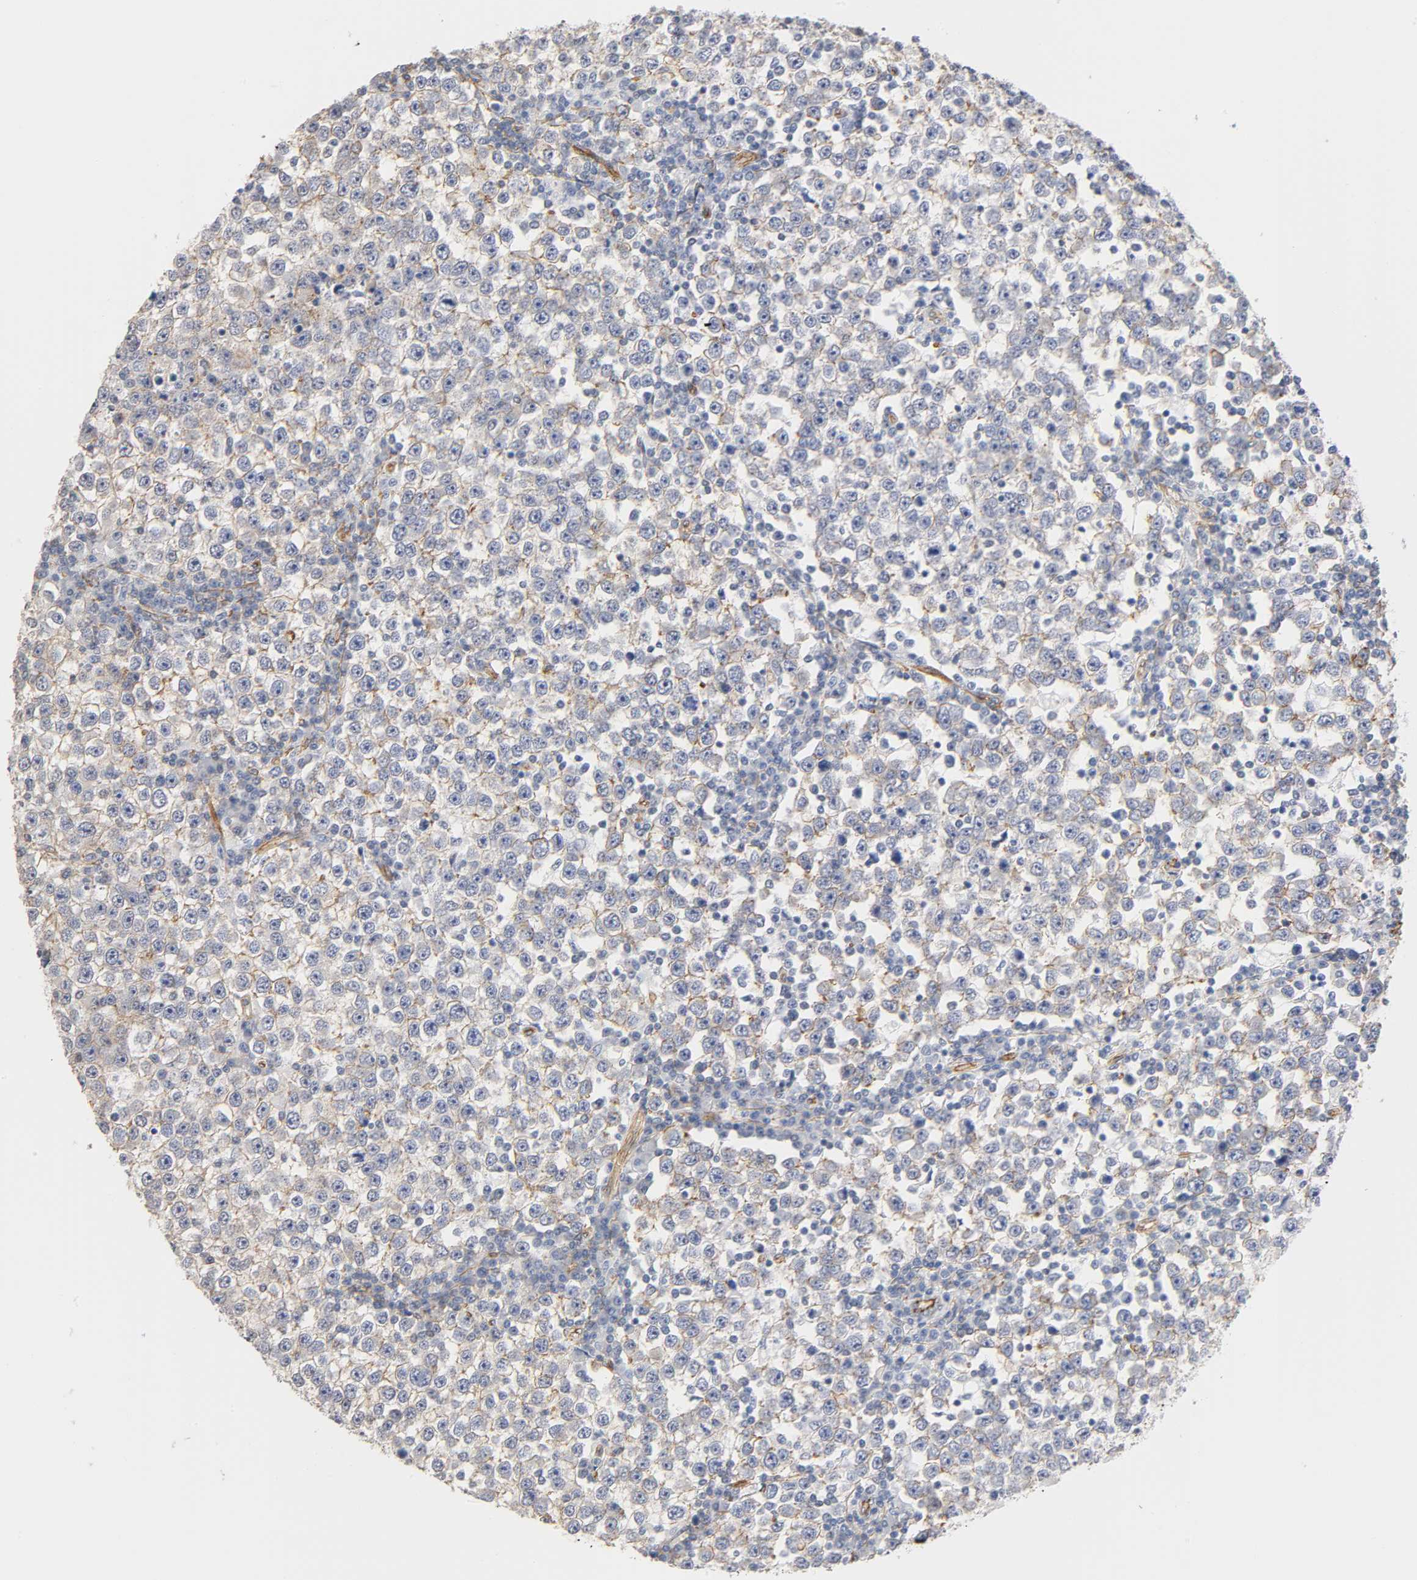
{"staining": {"intensity": "weak", "quantity": ">75%", "location": "cytoplasmic/membranous"}, "tissue": "testis cancer", "cell_type": "Tumor cells", "image_type": "cancer", "snomed": [{"axis": "morphology", "description": "Seminoma, NOS"}, {"axis": "topography", "description": "Testis"}], "caption": "A brown stain highlights weak cytoplasmic/membranous staining of a protein in human testis seminoma tumor cells. Immunohistochemistry (ihc) stains the protein of interest in brown and the nuclei are stained blue.", "gene": "SPTAN1", "patient": {"sex": "male", "age": 65}}